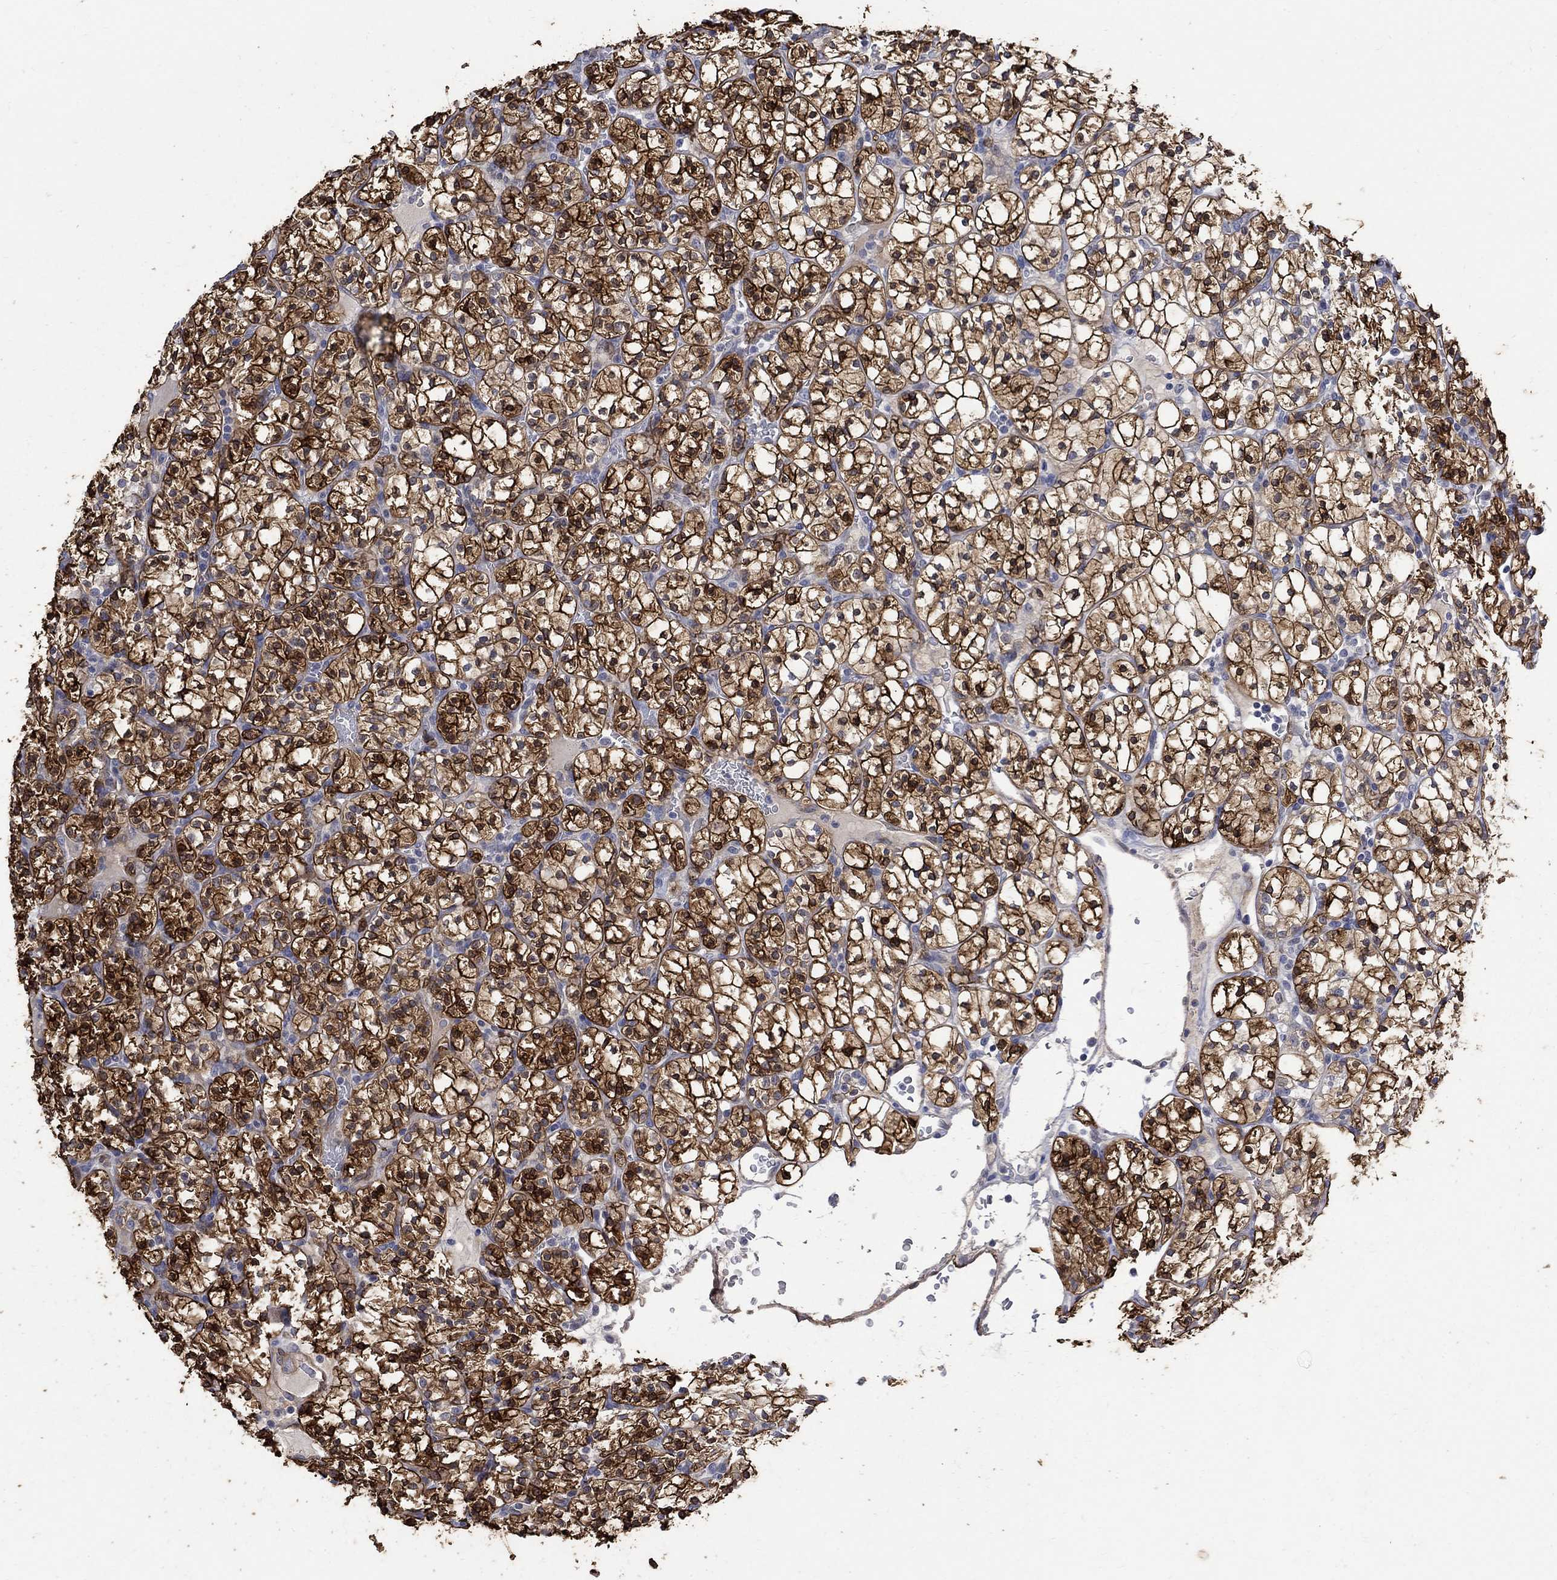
{"staining": {"intensity": "strong", "quantity": ">75%", "location": "cytoplasmic/membranous"}, "tissue": "renal cancer", "cell_type": "Tumor cells", "image_type": "cancer", "snomed": [{"axis": "morphology", "description": "Adenocarcinoma, NOS"}, {"axis": "topography", "description": "Kidney"}], "caption": "Immunohistochemistry (IHC) (DAB (3,3'-diaminobenzidine)) staining of human renal adenocarcinoma exhibits strong cytoplasmic/membranous protein expression in approximately >75% of tumor cells.", "gene": "TGM2", "patient": {"sex": "female", "age": 89}}